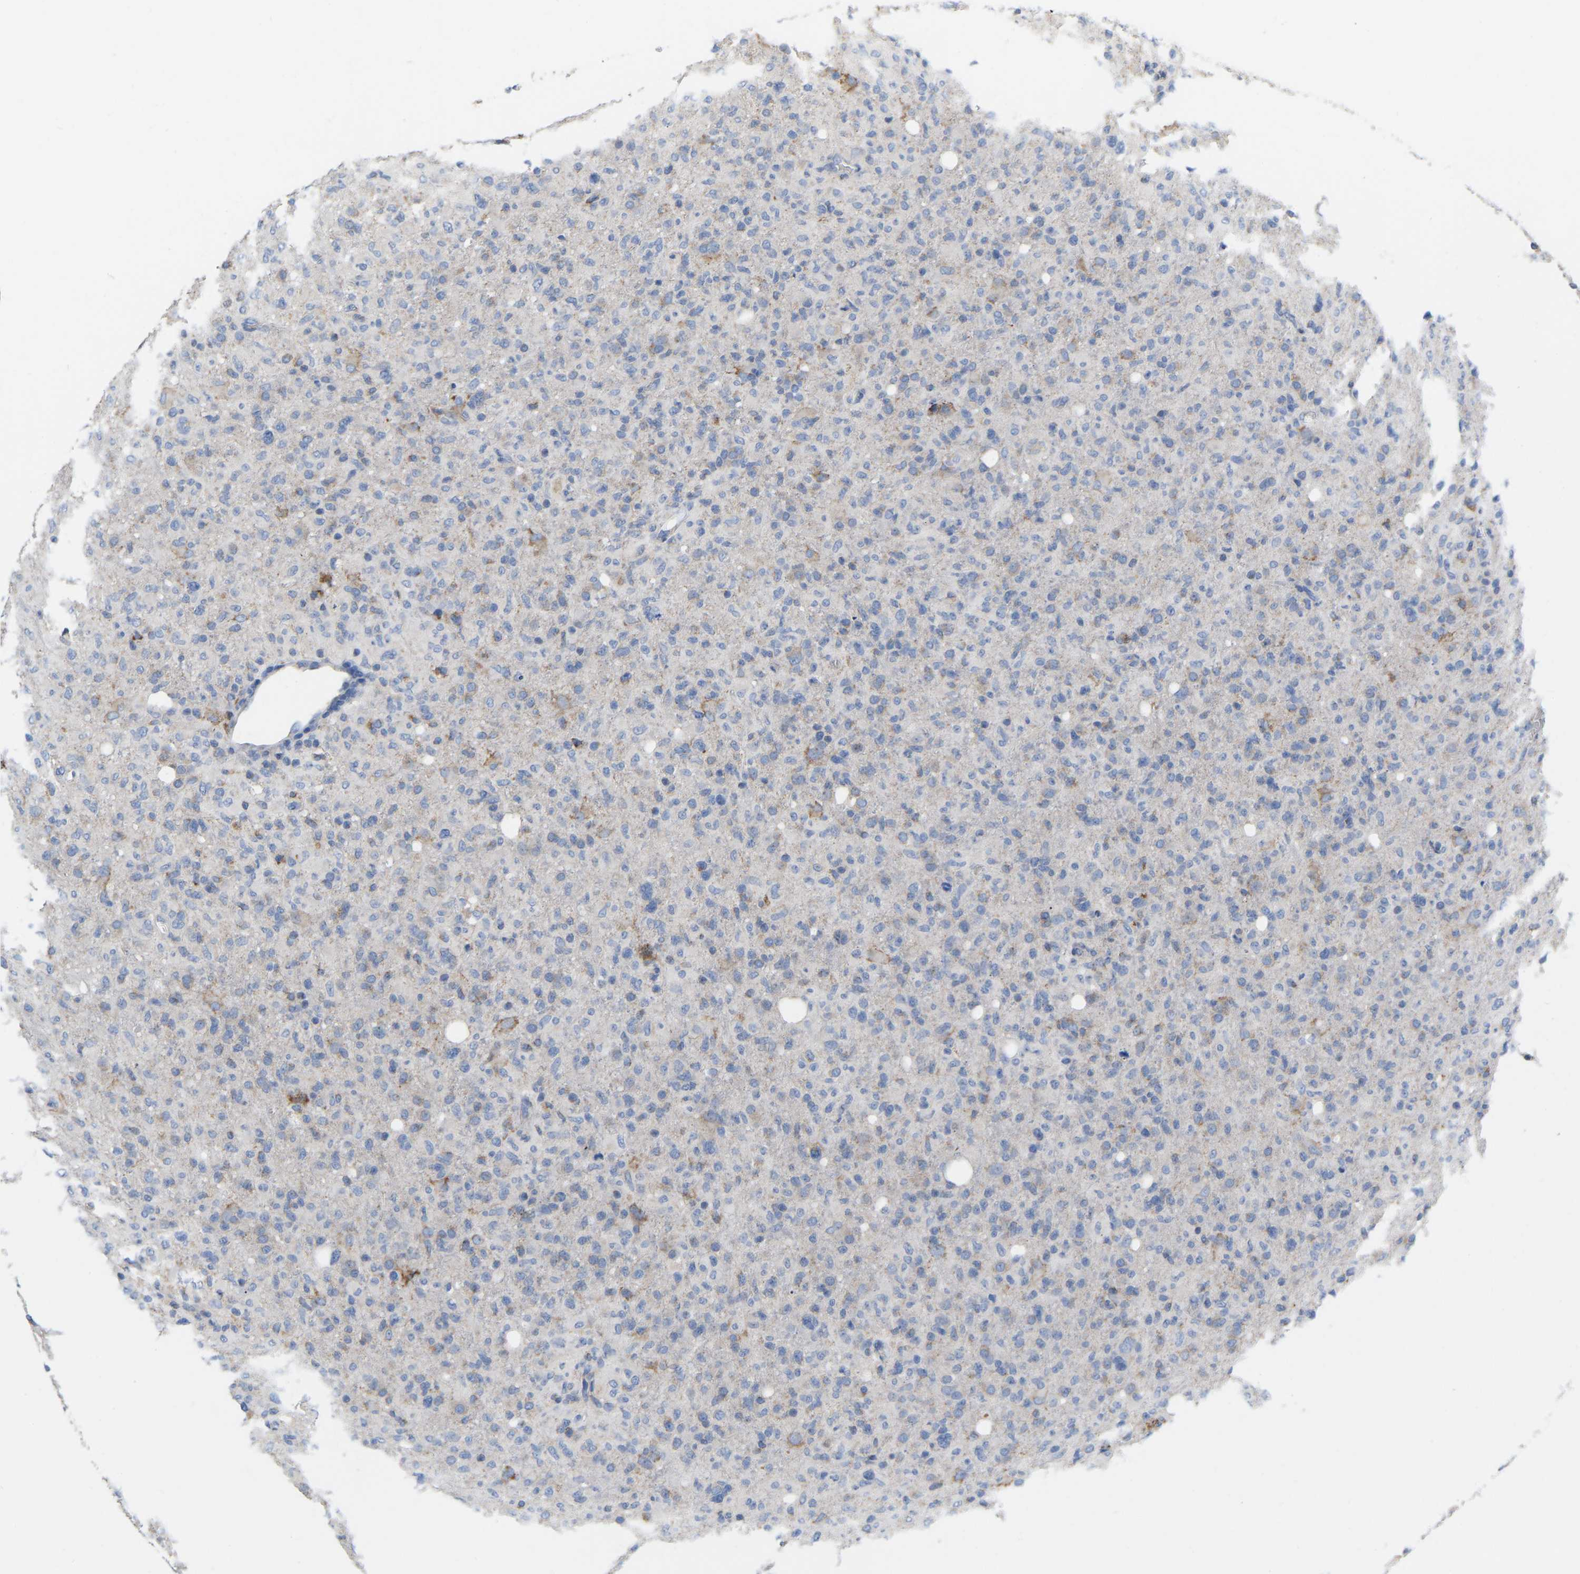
{"staining": {"intensity": "negative", "quantity": "none", "location": "none"}, "tissue": "glioma", "cell_type": "Tumor cells", "image_type": "cancer", "snomed": [{"axis": "morphology", "description": "Glioma, malignant, High grade"}, {"axis": "topography", "description": "Brain"}], "caption": "IHC of human high-grade glioma (malignant) displays no expression in tumor cells. Nuclei are stained in blue.", "gene": "CBLB", "patient": {"sex": "female", "age": 57}}